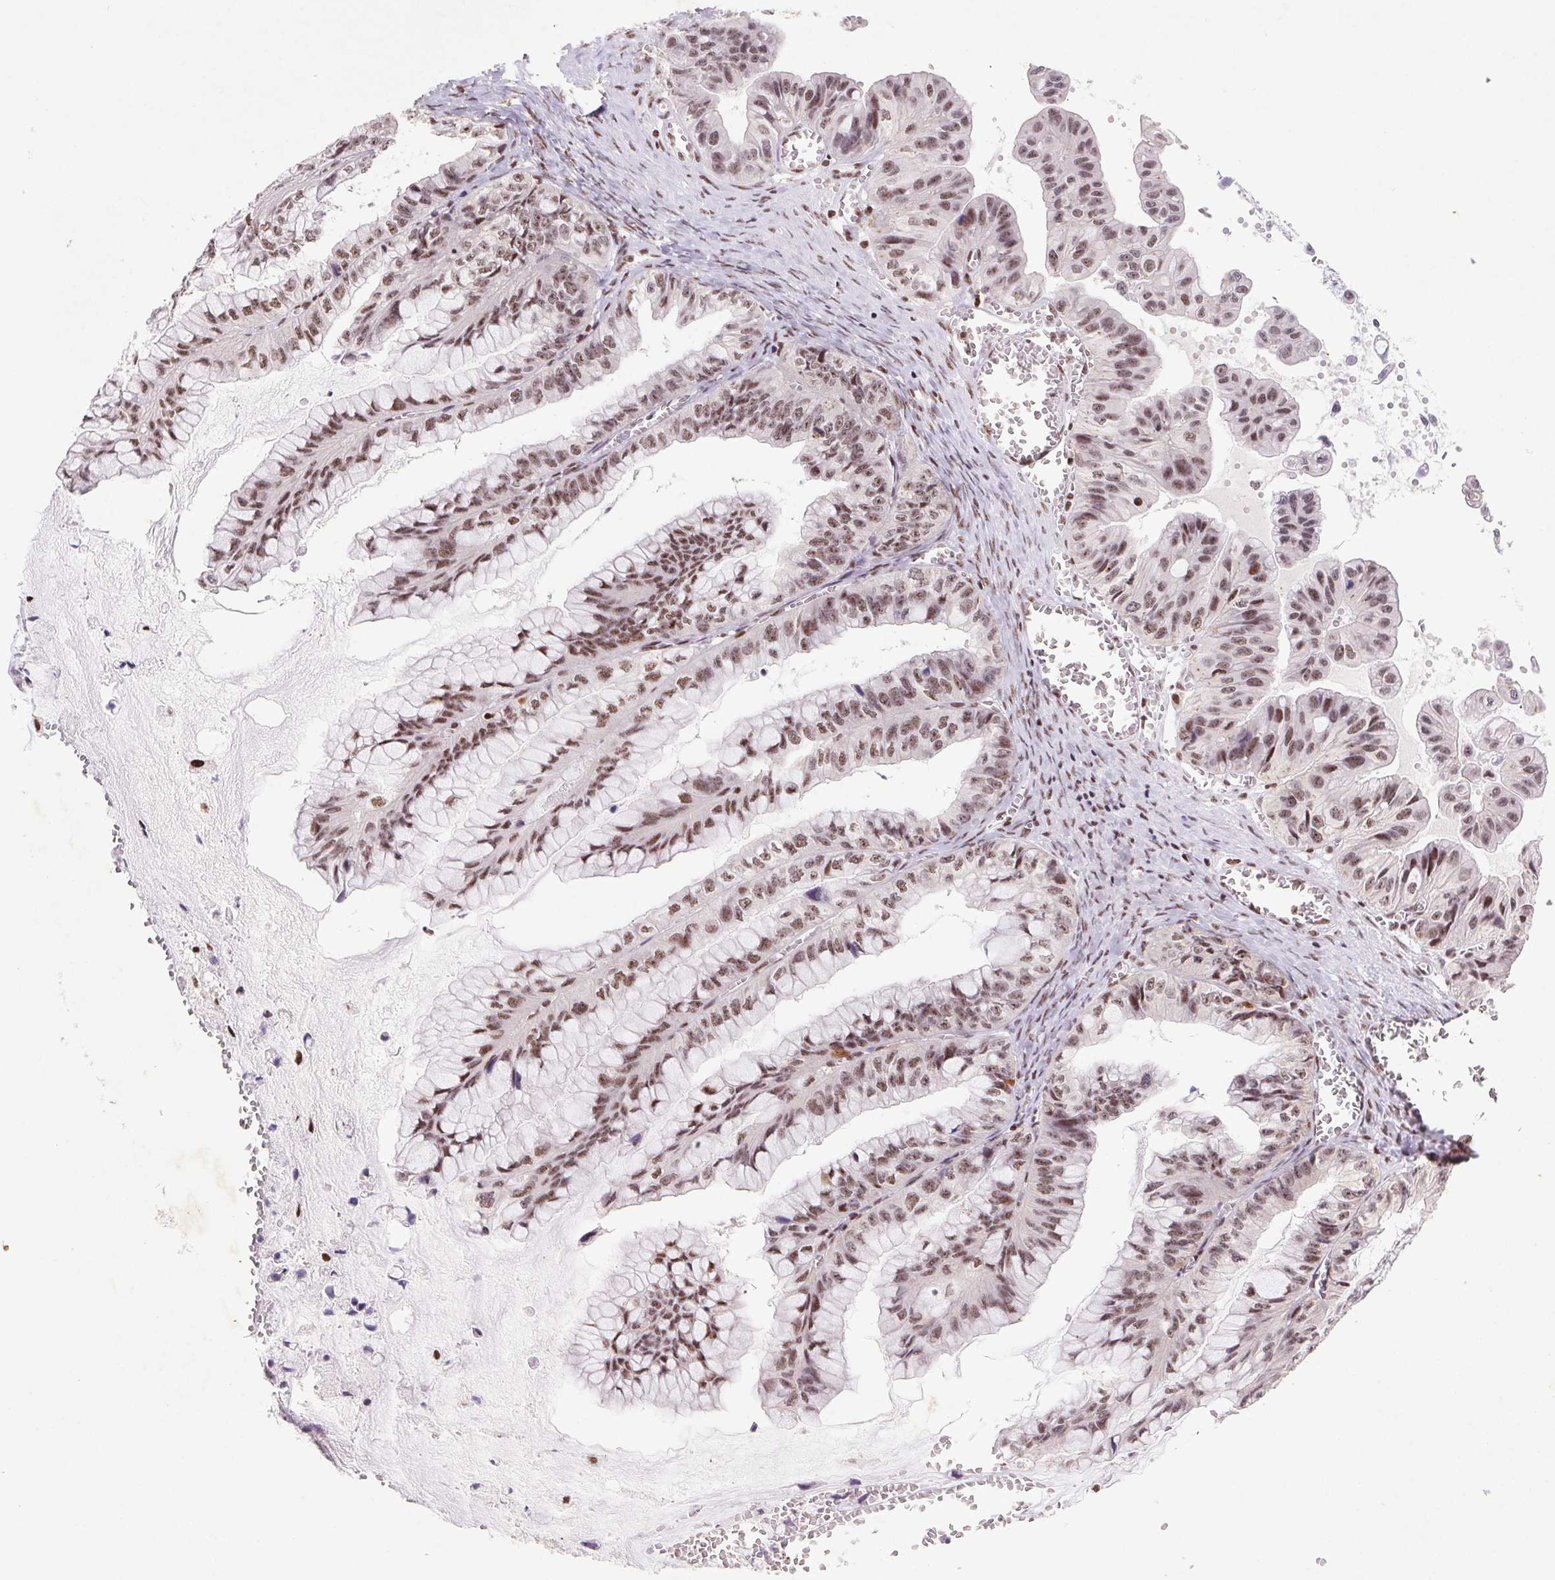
{"staining": {"intensity": "moderate", "quantity": ">75%", "location": "nuclear"}, "tissue": "ovarian cancer", "cell_type": "Tumor cells", "image_type": "cancer", "snomed": [{"axis": "morphology", "description": "Cystadenocarcinoma, mucinous, NOS"}, {"axis": "topography", "description": "Ovary"}], "caption": "Tumor cells display moderate nuclear positivity in approximately >75% of cells in ovarian cancer (mucinous cystadenocarcinoma). (Stains: DAB in brown, nuclei in blue, Microscopy: brightfield microscopy at high magnification).", "gene": "LDLRAD4", "patient": {"sex": "female", "age": 72}}